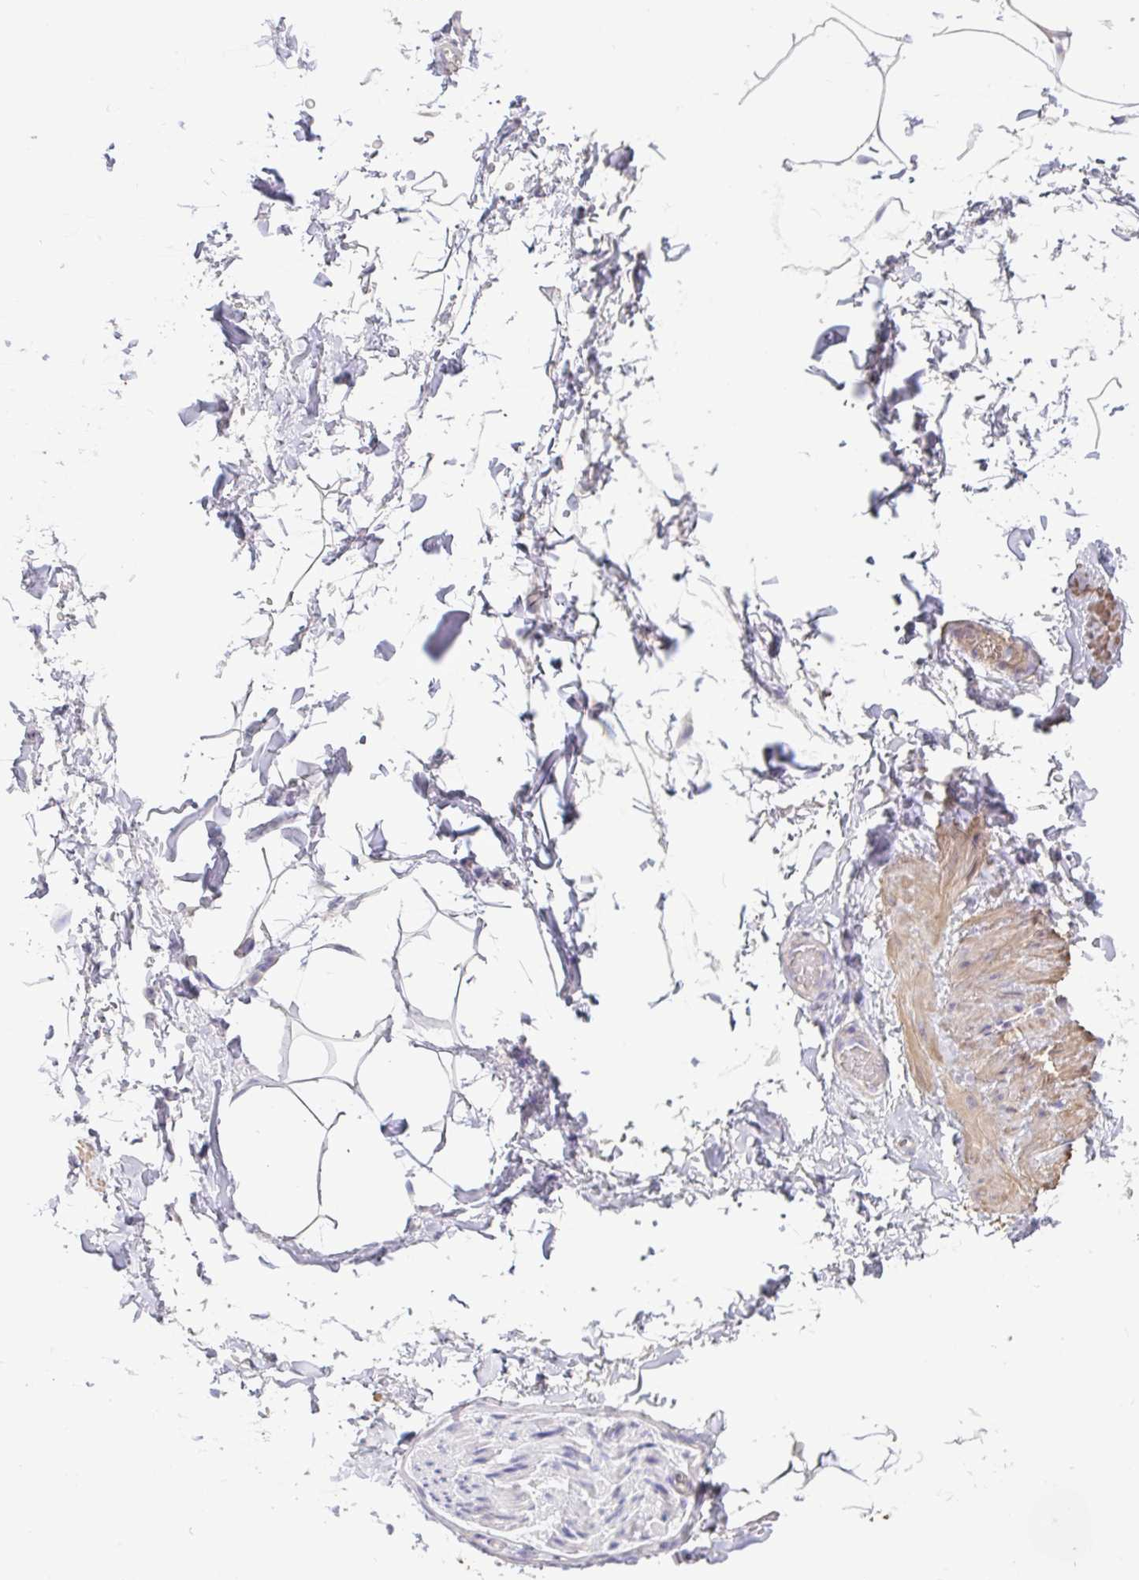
{"staining": {"intensity": "negative", "quantity": "none", "location": "none"}, "tissue": "adipose tissue", "cell_type": "Adipocytes", "image_type": "normal", "snomed": [{"axis": "morphology", "description": "Normal tissue, NOS"}, {"axis": "topography", "description": "Vascular tissue"}, {"axis": "topography", "description": "Peripheral nerve tissue"}], "caption": "Immunohistochemical staining of normal adipose tissue exhibits no significant expression in adipocytes. (DAB IHC visualized using brightfield microscopy, high magnification).", "gene": "PYGM", "patient": {"sex": "male", "age": 41}}